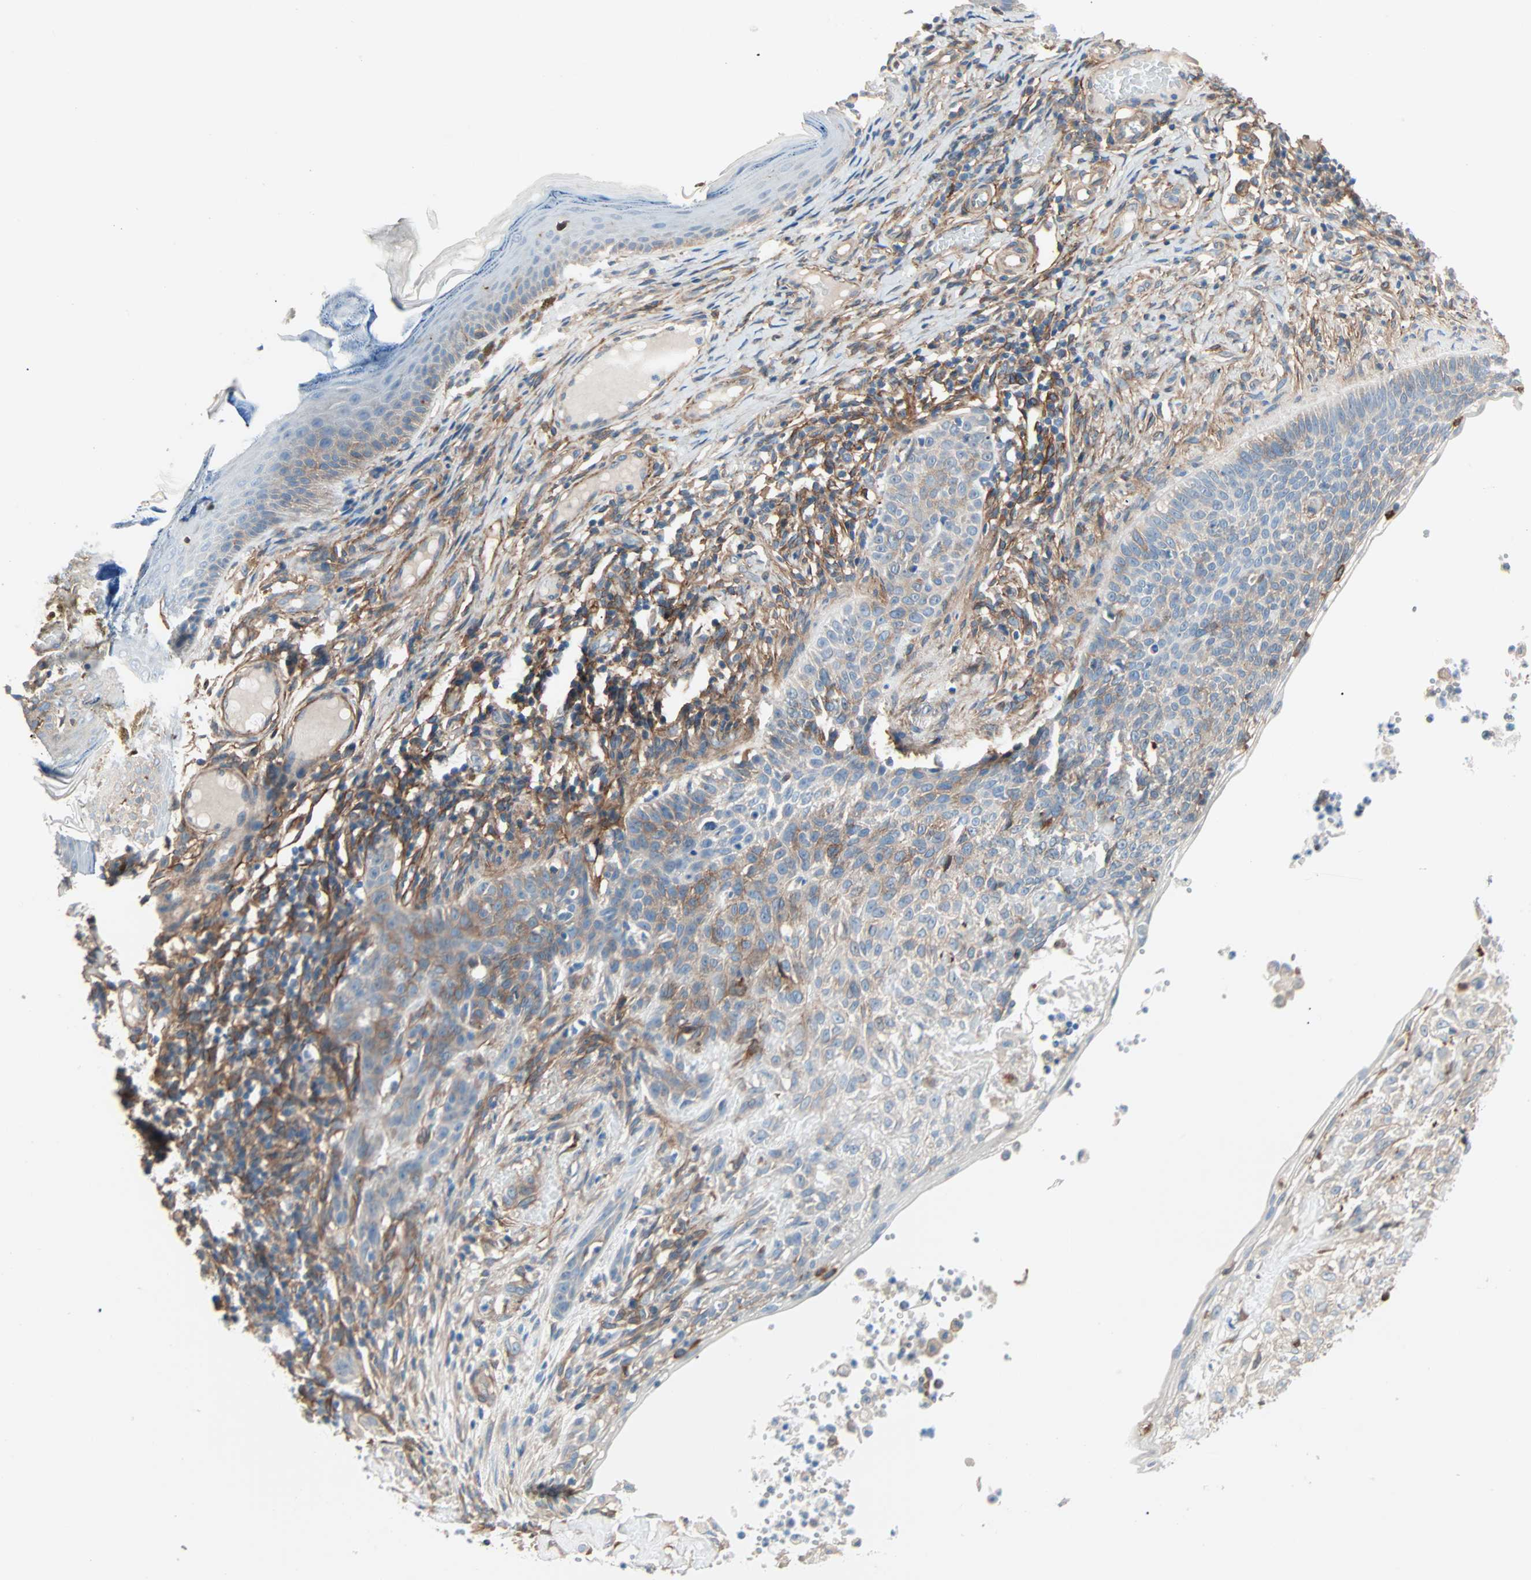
{"staining": {"intensity": "moderate", "quantity": ">75%", "location": "cytoplasmic/membranous"}, "tissue": "skin cancer", "cell_type": "Tumor cells", "image_type": "cancer", "snomed": [{"axis": "morphology", "description": "Normal tissue, NOS"}, {"axis": "morphology", "description": "Basal cell carcinoma"}, {"axis": "topography", "description": "Skin"}], "caption": "Human skin cancer (basal cell carcinoma) stained with a brown dye shows moderate cytoplasmic/membranous positive expression in approximately >75% of tumor cells.", "gene": "EPB41L2", "patient": {"sex": "male", "age": 87}}